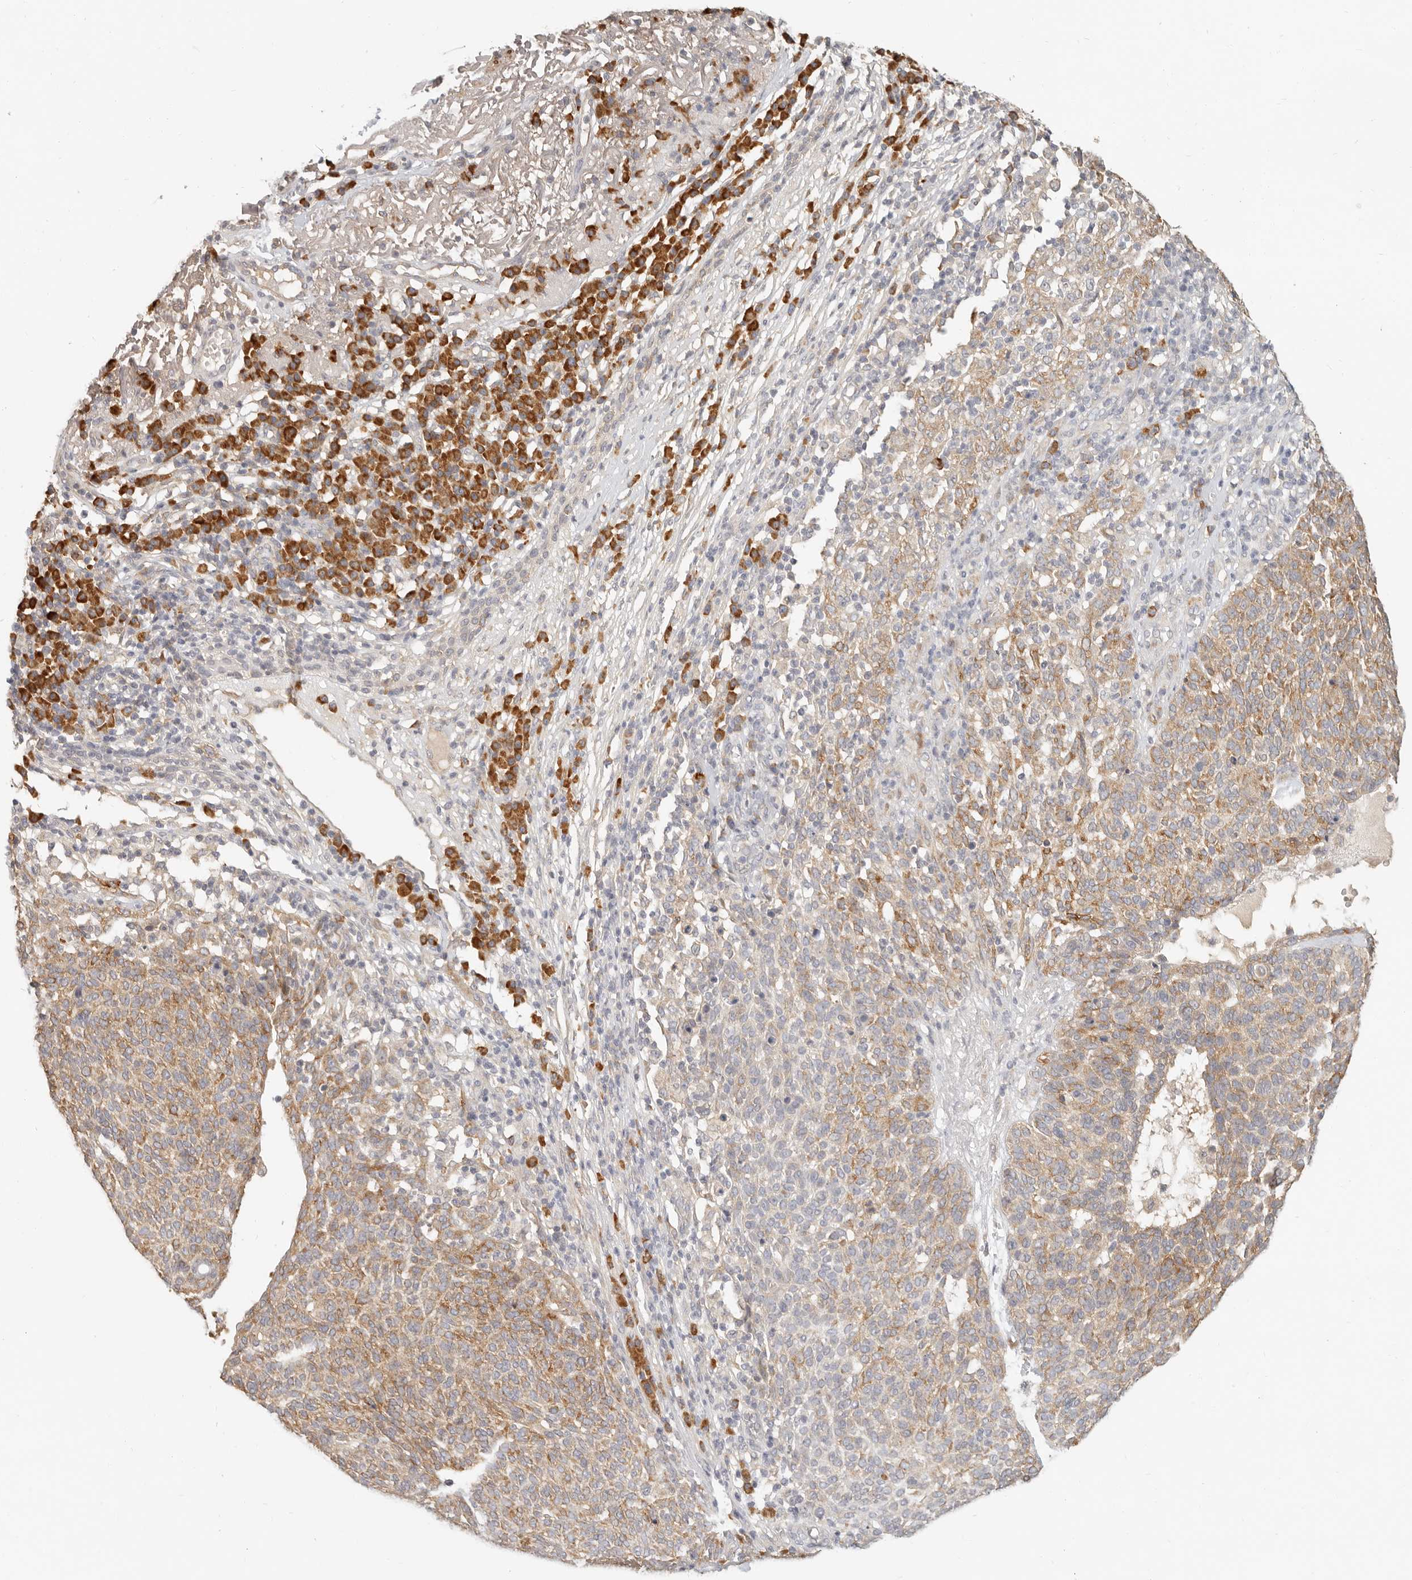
{"staining": {"intensity": "moderate", "quantity": ">75%", "location": "cytoplasmic/membranous"}, "tissue": "skin cancer", "cell_type": "Tumor cells", "image_type": "cancer", "snomed": [{"axis": "morphology", "description": "Squamous cell carcinoma, NOS"}, {"axis": "topography", "description": "Skin"}], "caption": "Immunohistochemical staining of skin squamous cell carcinoma displays medium levels of moderate cytoplasmic/membranous protein positivity in approximately >75% of tumor cells. (Stains: DAB (3,3'-diaminobenzidine) in brown, nuclei in blue, Microscopy: brightfield microscopy at high magnification).", "gene": "PABPC4", "patient": {"sex": "female", "age": 90}}